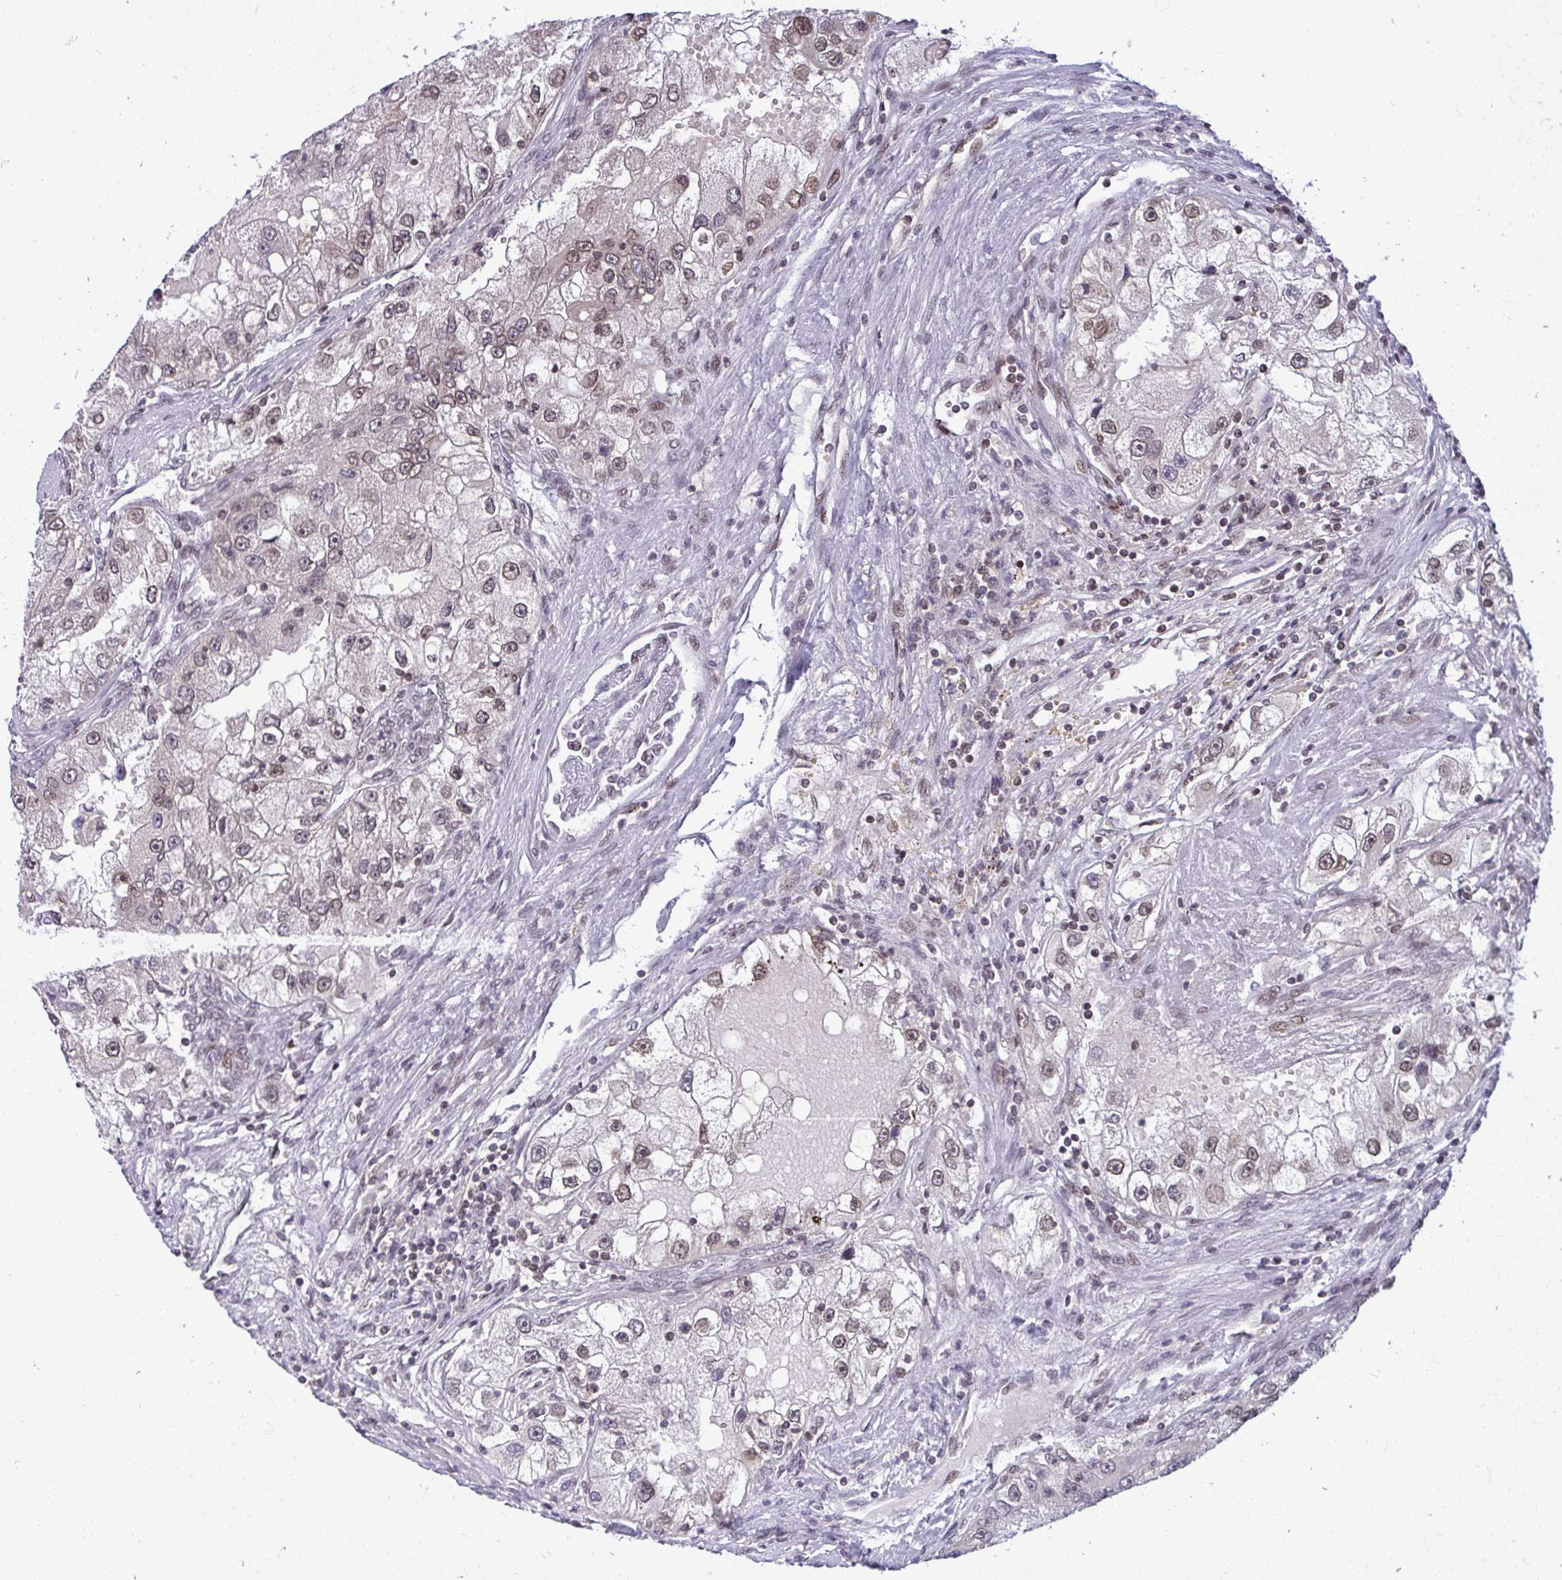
{"staining": {"intensity": "weak", "quantity": "25%-75%", "location": "nuclear"}, "tissue": "renal cancer", "cell_type": "Tumor cells", "image_type": "cancer", "snomed": [{"axis": "morphology", "description": "Adenocarcinoma, NOS"}, {"axis": "topography", "description": "Kidney"}], "caption": "Human renal adenocarcinoma stained with a protein marker exhibits weak staining in tumor cells.", "gene": "JPT1", "patient": {"sex": "male", "age": 63}}